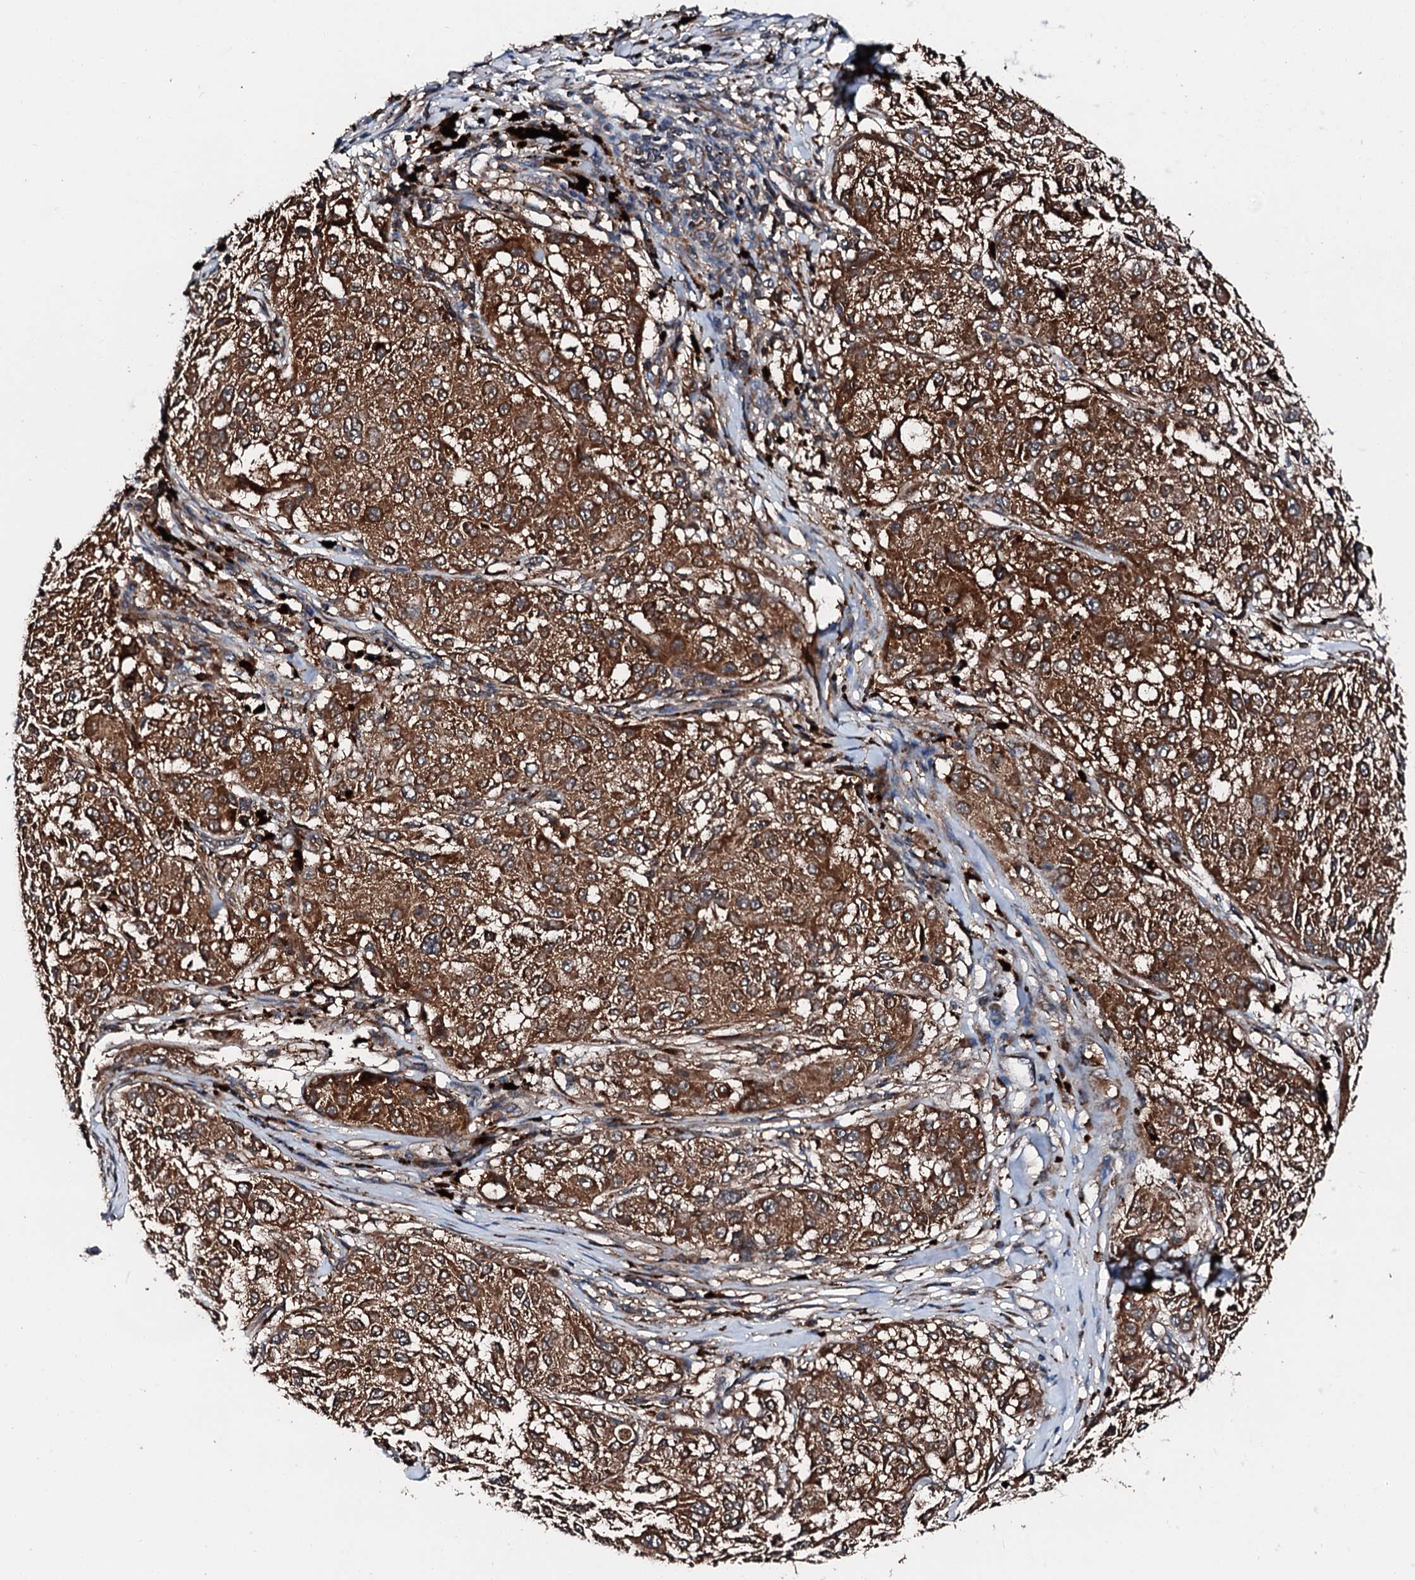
{"staining": {"intensity": "strong", "quantity": ">75%", "location": "cytoplasmic/membranous"}, "tissue": "melanoma", "cell_type": "Tumor cells", "image_type": "cancer", "snomed": [{"axis": "morphology", "description": "Necrosis, NOS"}, {"axis": "morphology", "description": "Malignant melanoma, NOS"}, {"axis": "topography", "description": "Skin"}], "caption": "The image shows a brown stain indicating the presence of a protein in the cytoplasmic/membranous of tumor cells in malignant melanoma.", "gene": "FGD4", "patient": {"sex": "female", "age": 87}}